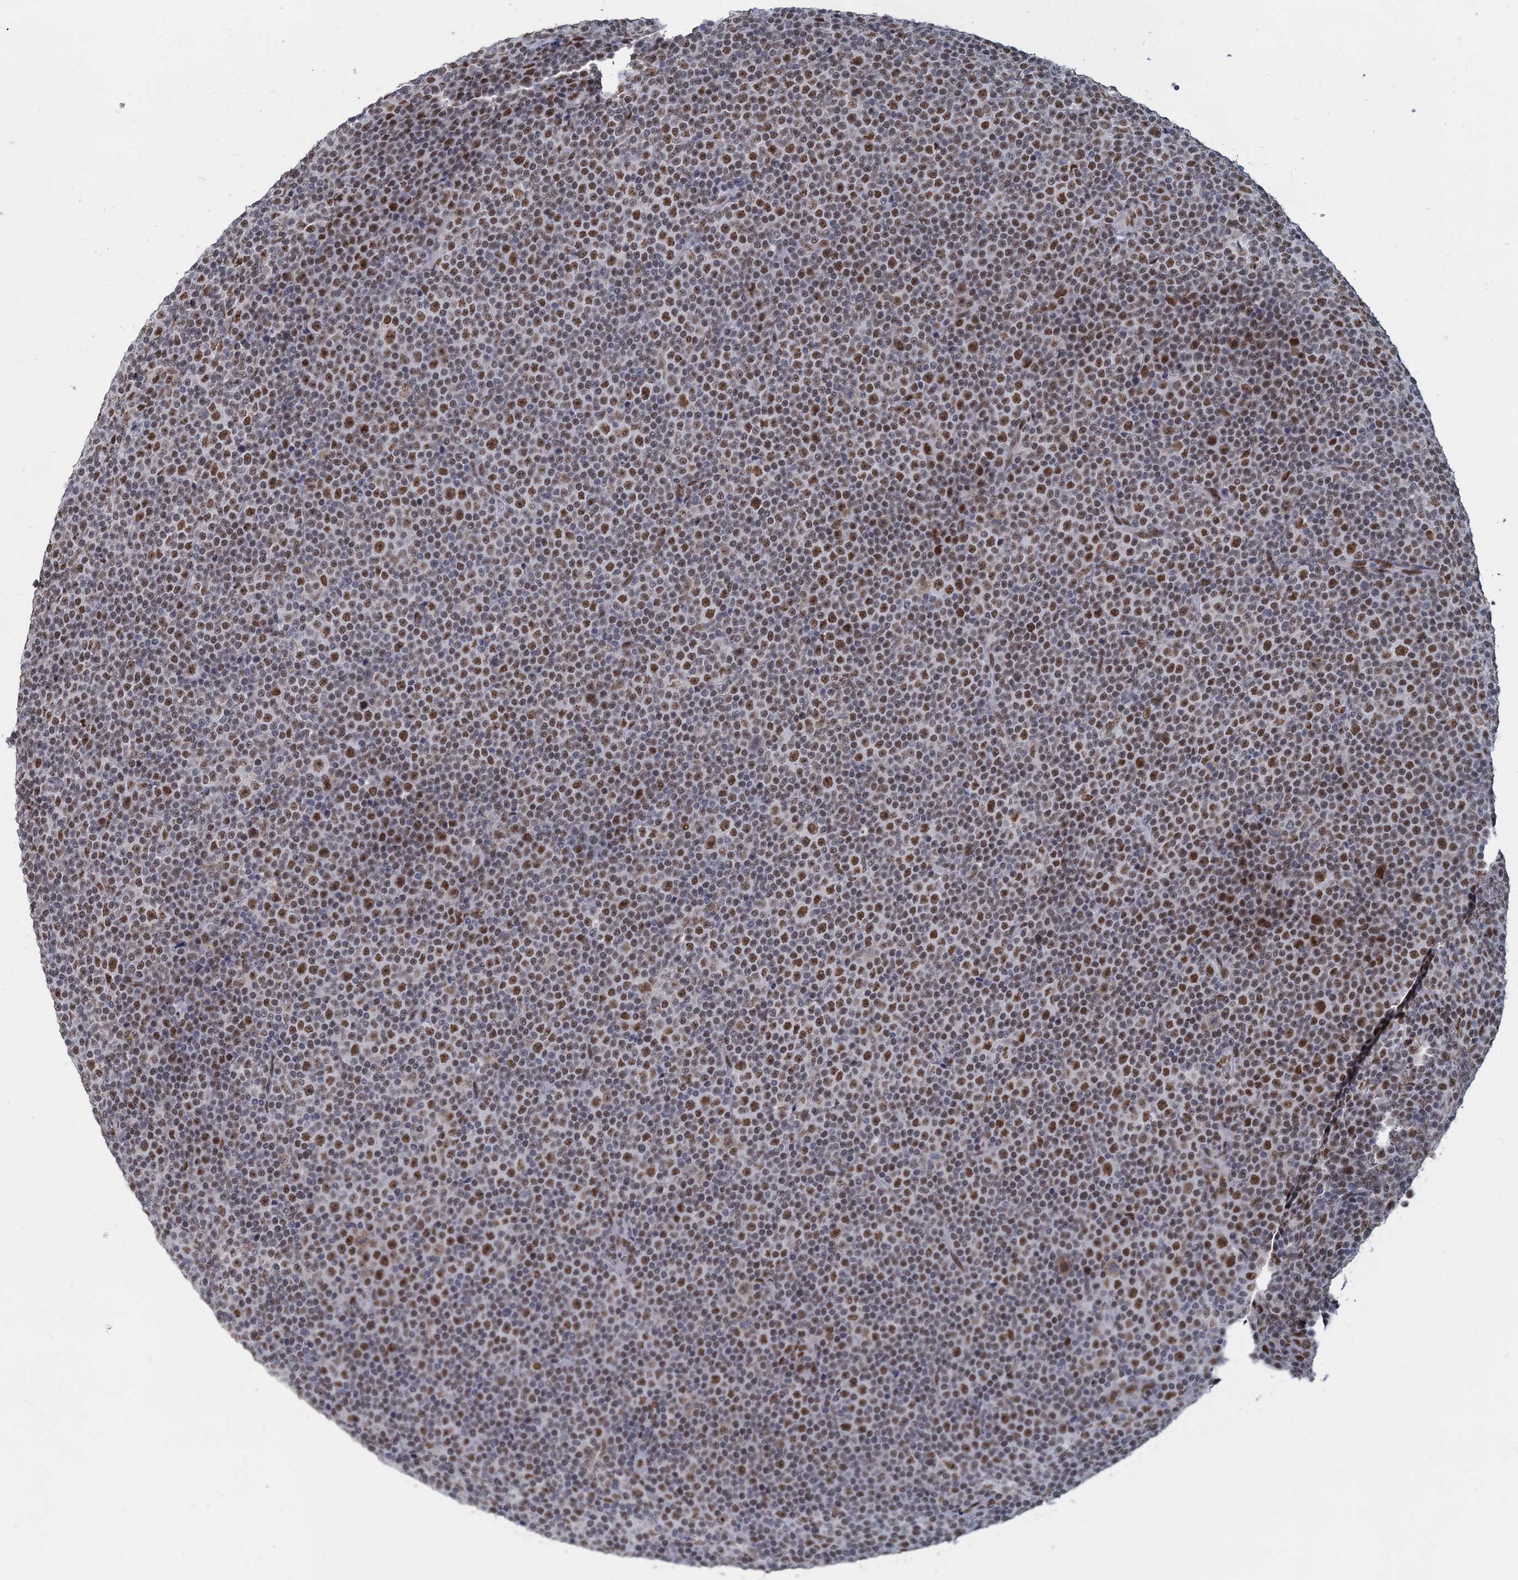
{"staining": {"intensity": "strong", "quantity": "25%-75%", "location": "nuclear"}, "tissue": "lymphoma", "cell_type": "Tumor cells", "image_type": "cancer", "snomed": [{"axis": "morphology", "description": "Malignant lymphoma, non-Hodgkin's type, Low grade"}, {"axis": "topography", "description": "Lymph node"}], "caption": "A high-resolution photomicrograph shows IHC staining of low-grade malignant lymphoma, non-Hodgkin's type, which shows strong nuclear staining in about 25%-75% of tumor cells. (DAB IHC, brown staining for protein, blue staining for nuclei).", "gene": "RPRD1A", "patient": {"sex": "female", "age": 67}}